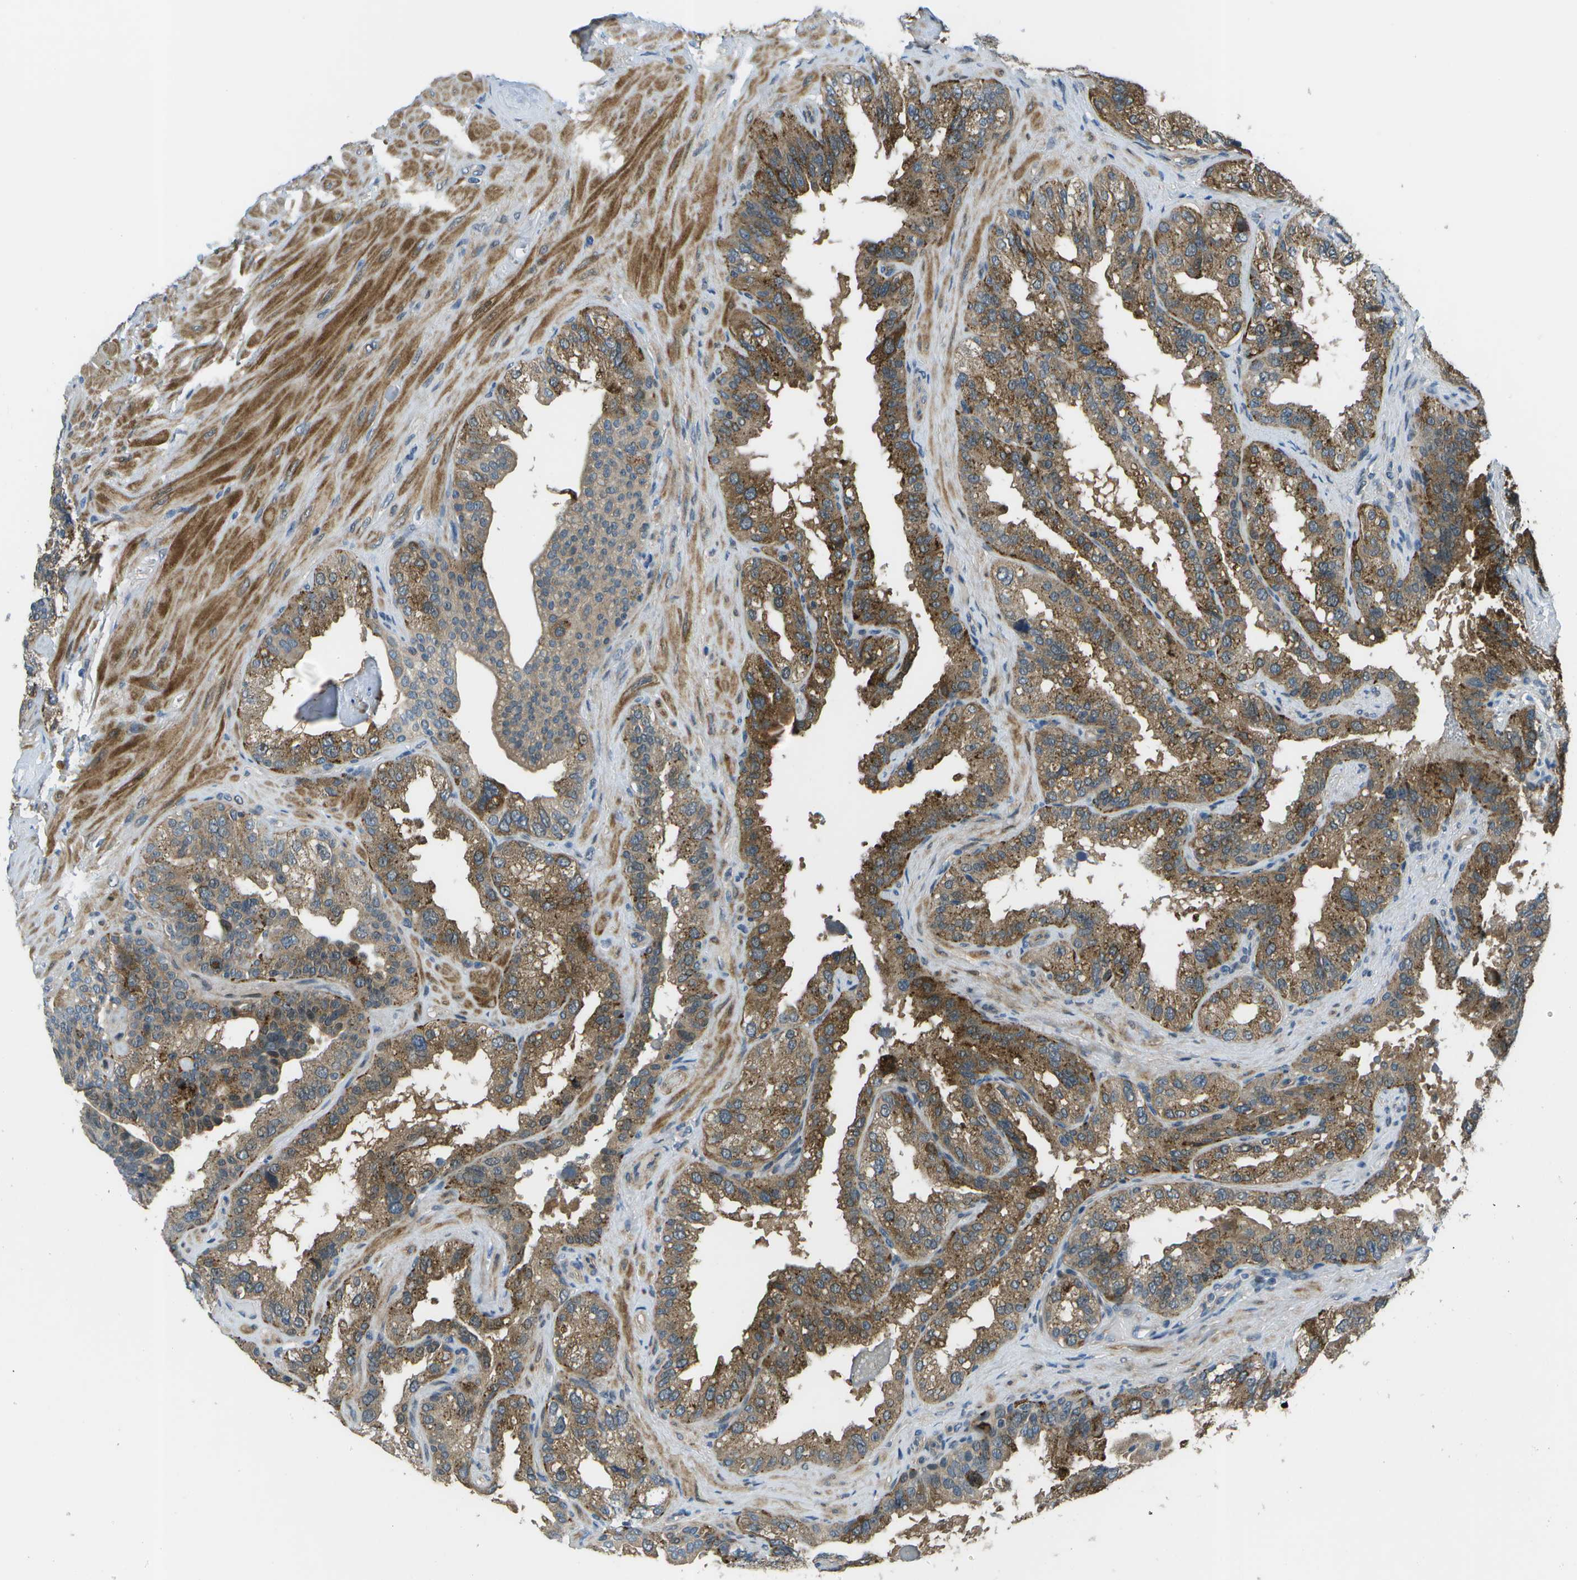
{"staining": {"intensity": "moderate", "quantity": ">75%", "location": "cytoplasmic/membranous"}, "tissue": "seminal vesicle", "cell_type": "Glandular cells", "image_type": "normal", "snomed": [{"axis": "morphology", "description": "Normal tissue, NOS"}, {"axis": "topography", "description": "Seminal veicle"}], "caption": "Immunohistochemical staining of normal seminal vesicle reveals medium levels of moderate cytoplasmic/membranous expression in approximately >75% of glandular cells.", "gene": "ENPP5", "patient": {"sex": "male", "age": 68}}